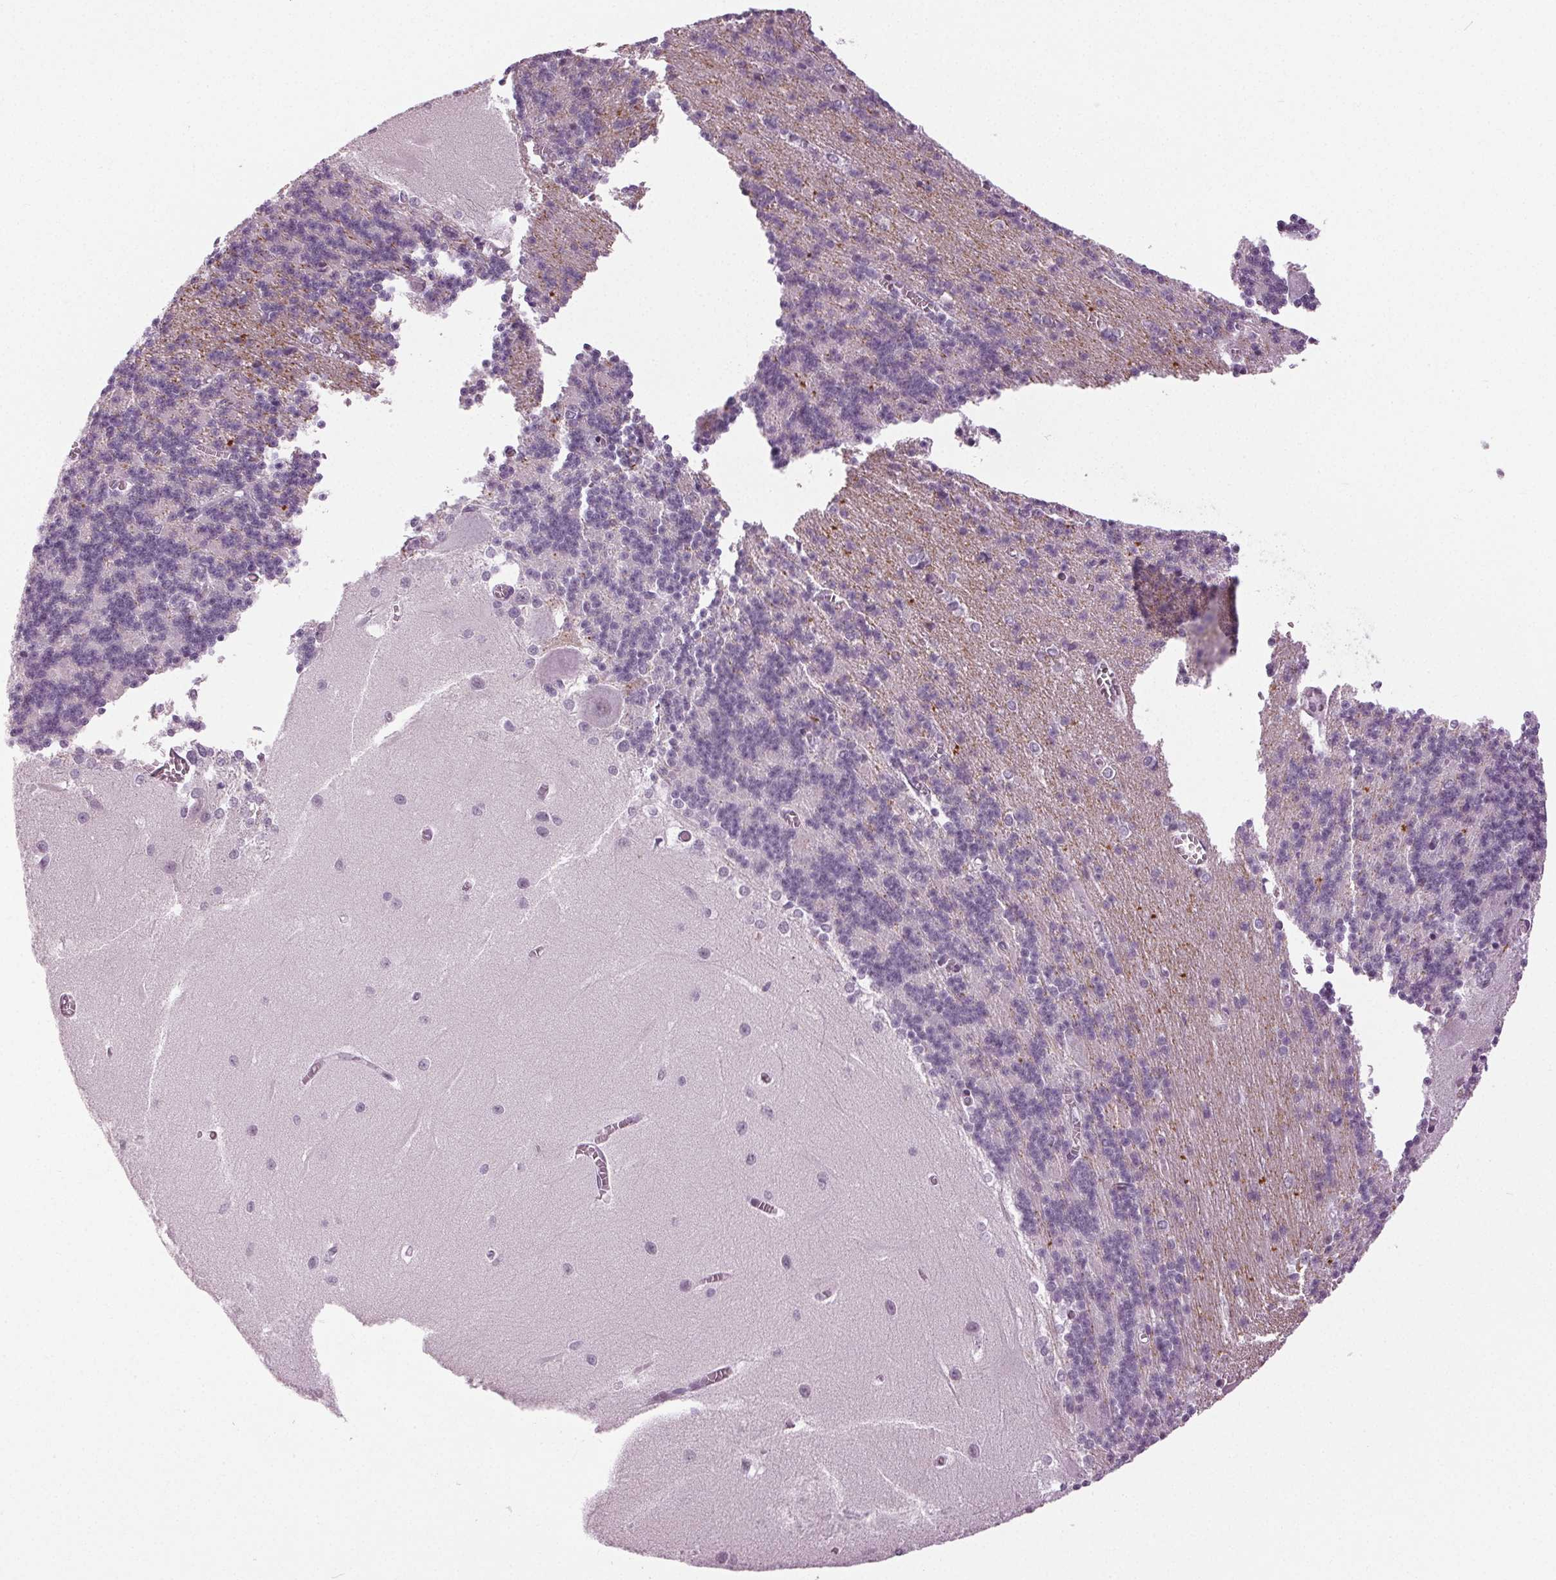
{"staining": {"intensity": "negative", "quantity": "none", "location": "none"}, "tissue": "cerebellum", "cell_type": "Cells in granular layer", "image_type": "normal", "snomed": [{"axis": "morphology", "description": "Normal tissue, NOS"}, {"axis": "topography", "description": "Cerebellum"}], "caption": "Human cerebellum stained for a protein using immunohistochemistry (IHC) displays no expression in cells in granular layer.", "gene": "DNAH12", "patient": {"sex": "male", "age": 37}}